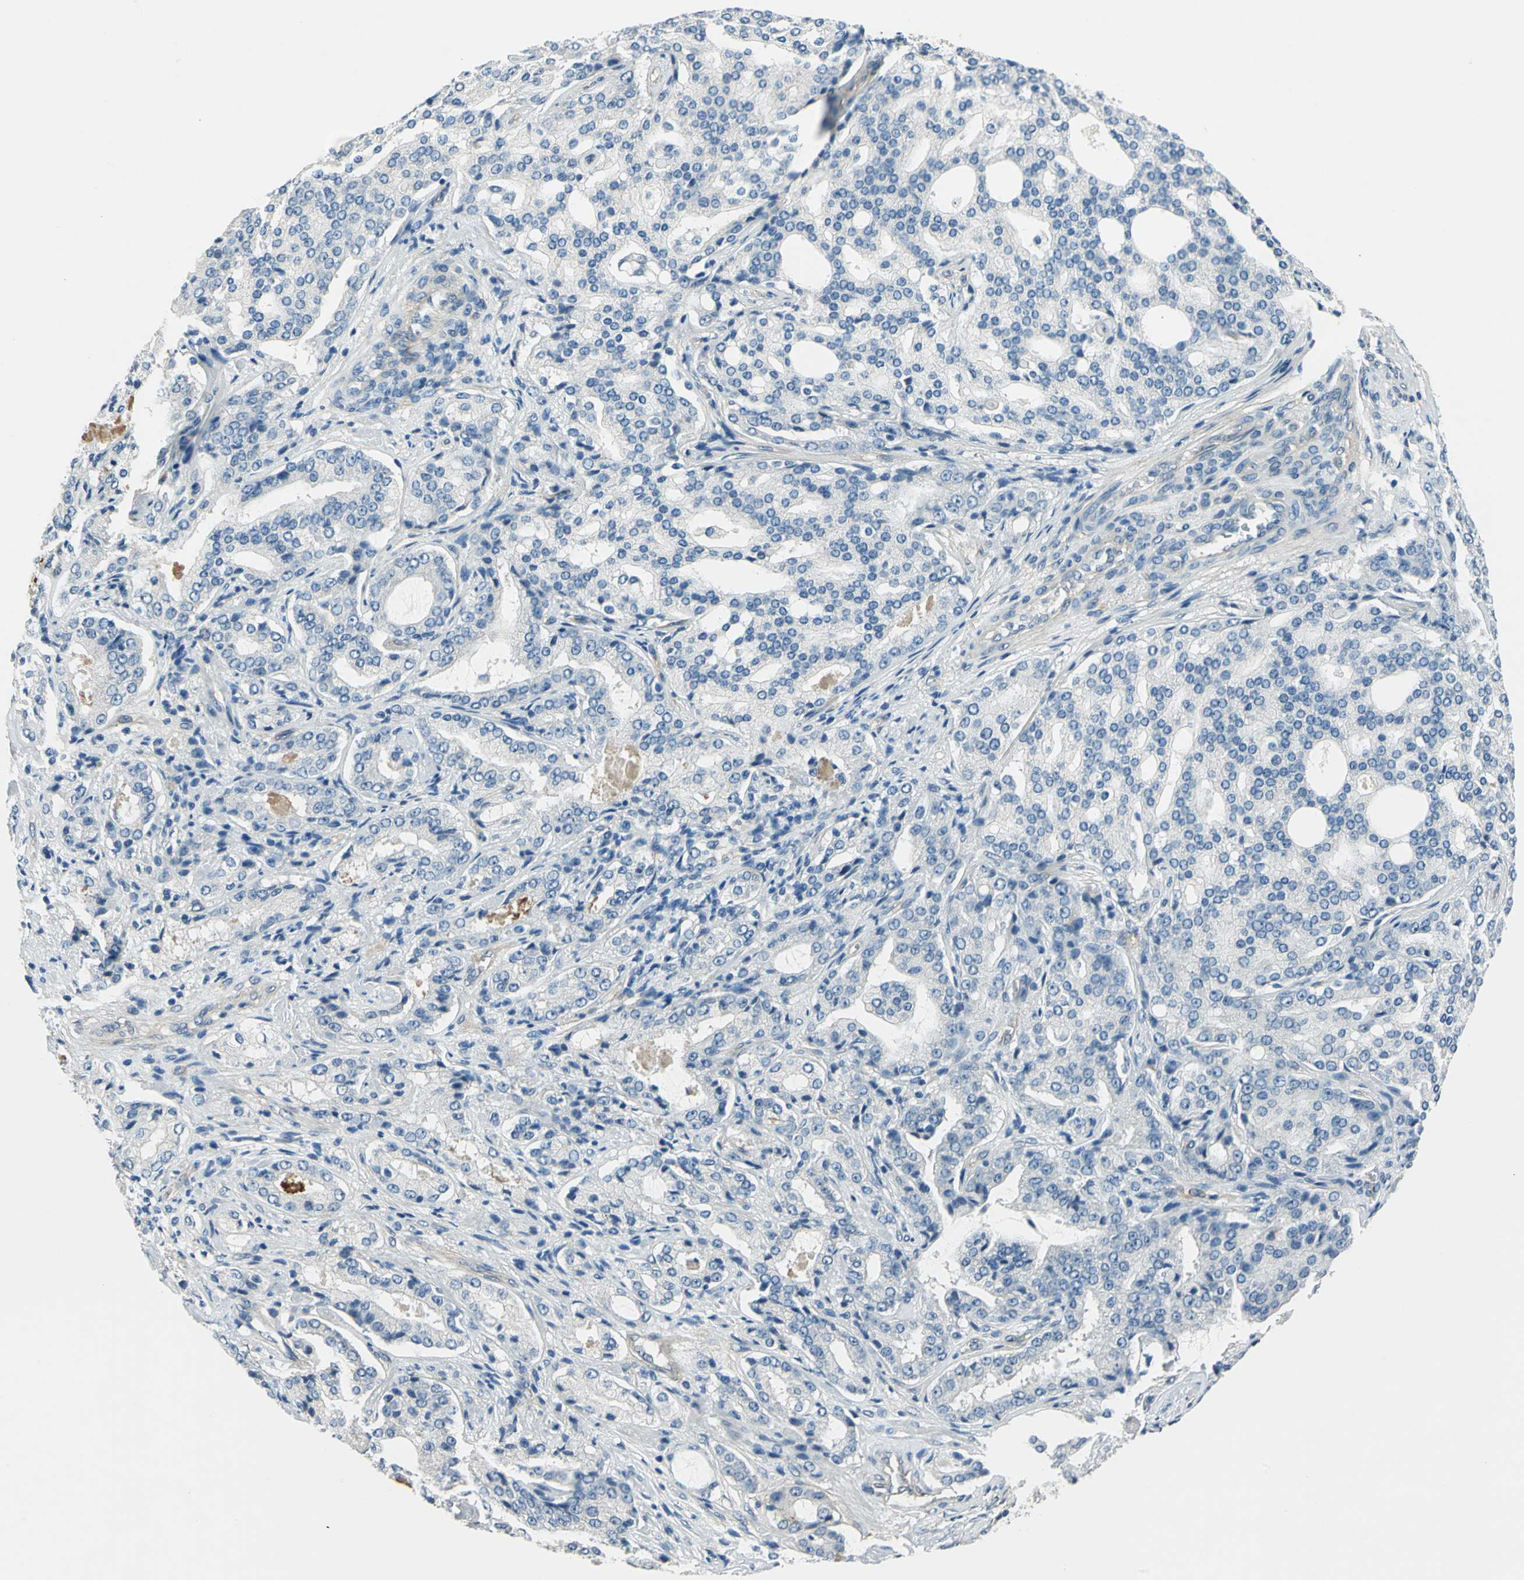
{"staining": {"intensity": "negative", "quantity": "none", "location": "none"}, "tissue": "prostate cancer", "cell_type": "Tumor cells", "image_type": "cancer", "snomed": [{"axis": "morphology", "description": "Adenocarcinoma, High grade"}, {"axis": "topography", "description": "Prostate"}], "caption": "Protein analysis of prostate cancer (high-grade adenocarcinoma) reveals no significant staining in tumor cells.", "gene": "CDC42EP1", "patient": {"sex": "male", "age": 72}}